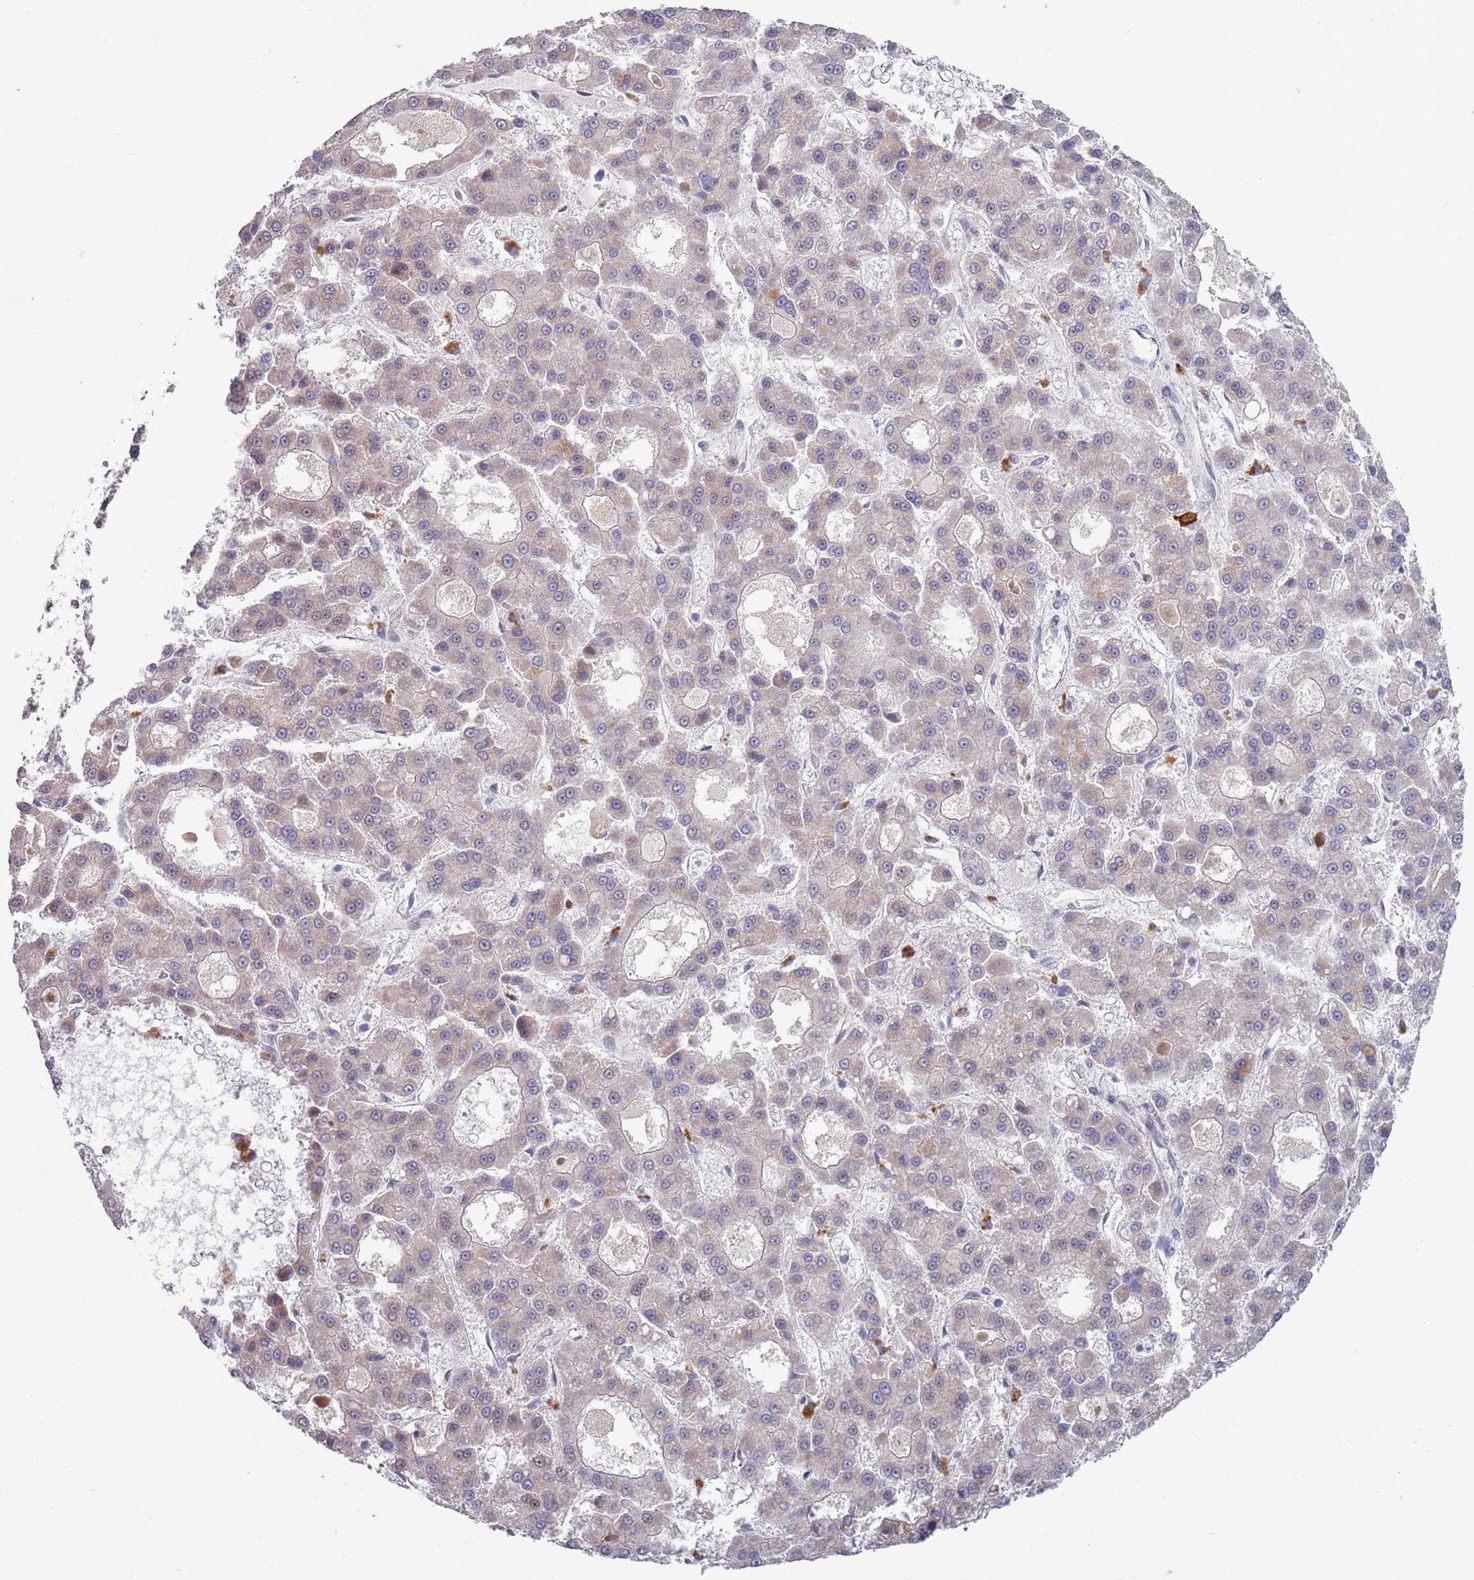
{"staining": {"intensity": "weak", "quantity": "<25%", "location": "cytoplasmic/membranous"}, "tissue": "liver cancer", "cell_type": "Tumor cells", "image_type": "cancer", "snomed": [{"axis": "morphology", "description": "Carcinoma, Hepatocellular, NOS"}, {"axis": "topography", "description": "Liver"}], "caption": "This image is of liver hepatocellular carcinoma stained with immunohistochemistry to label a protein in brown with the nuclei are counter-stained blue. There is no expression in tumor cells.", "gene": "TYW1", "patient": {"sex": "male", "age": 70}}